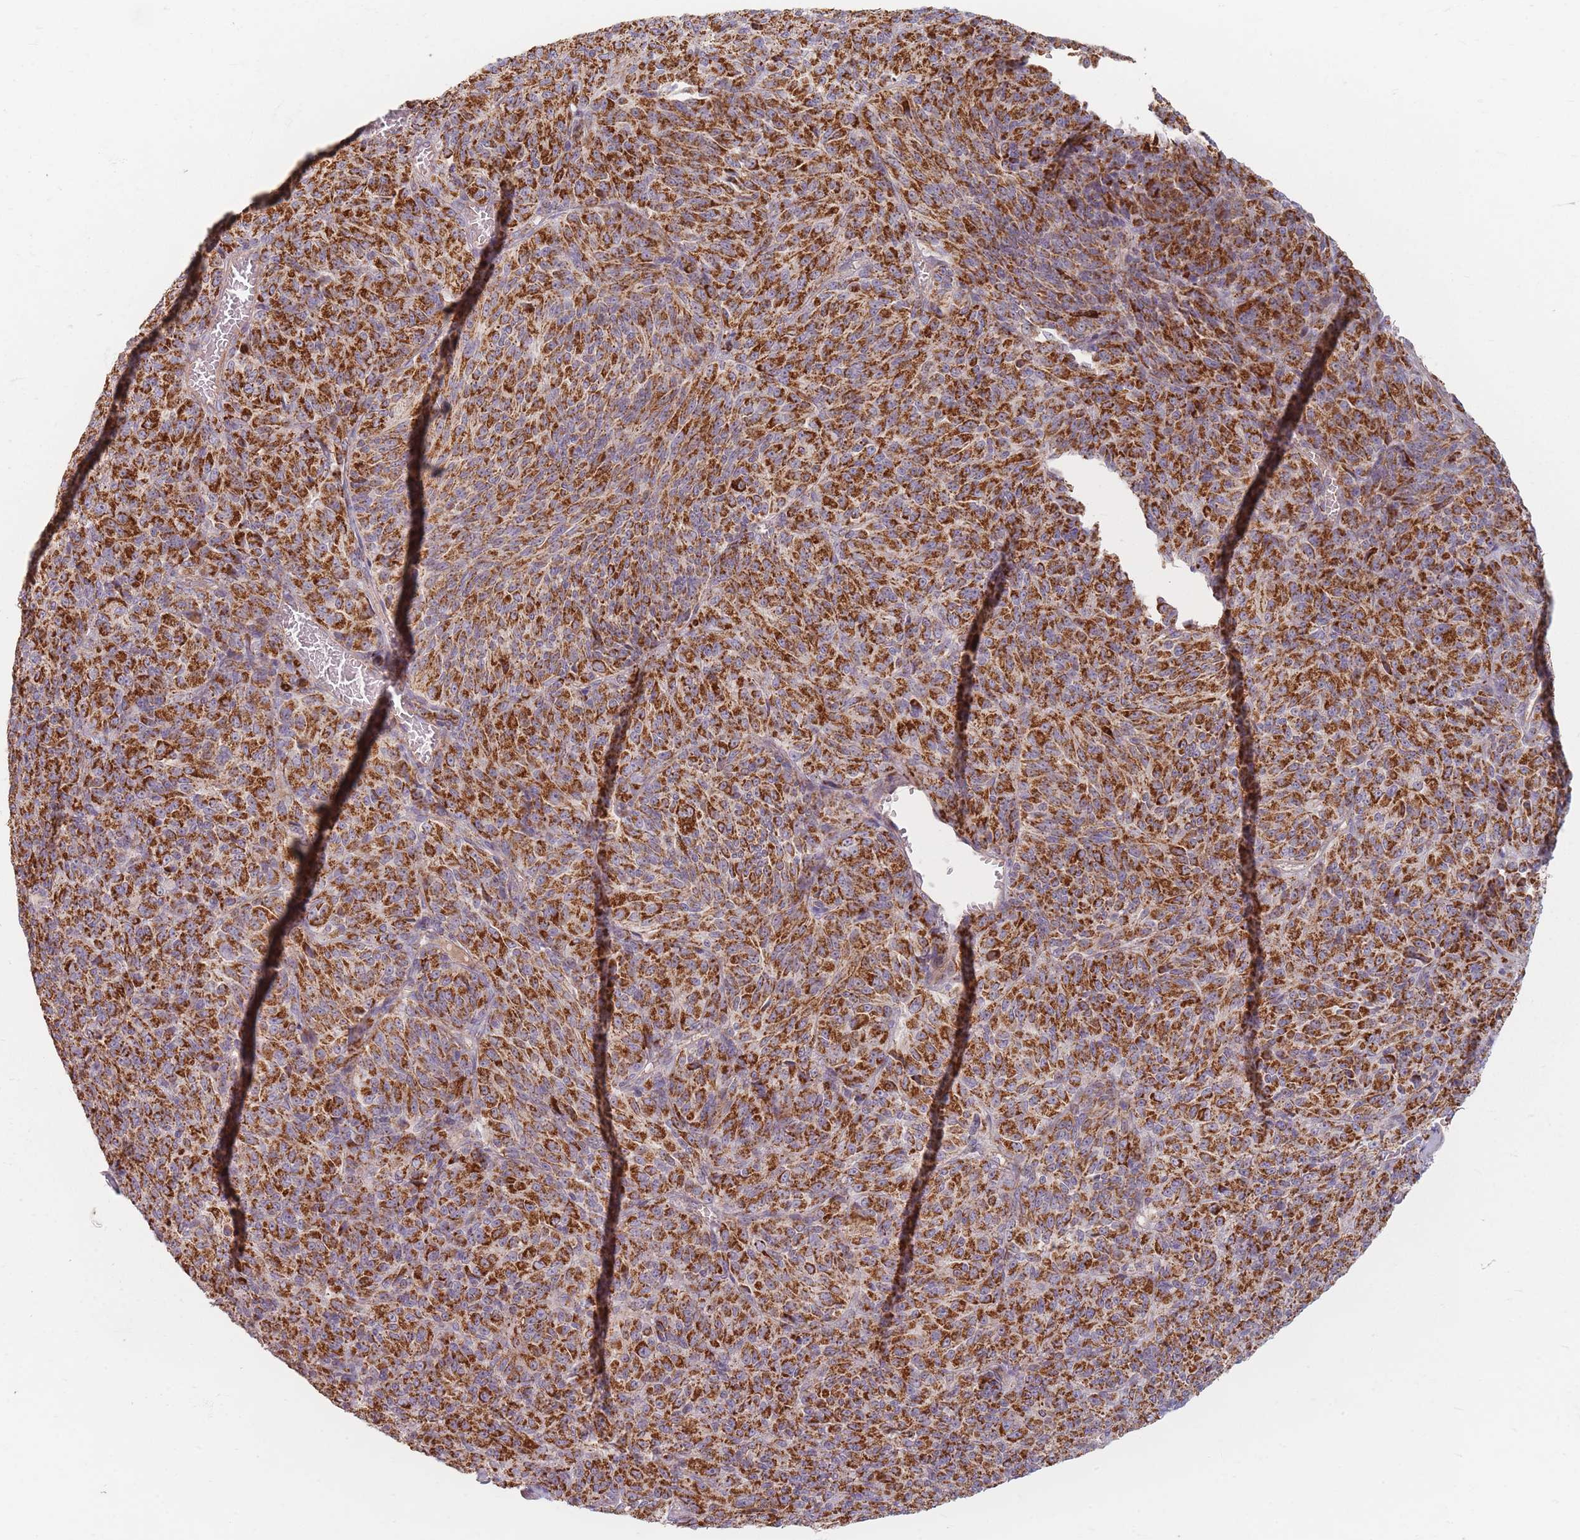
{"staining": {"intensity": "strong", "quantity": ">75%", "location": "cytoplasmic/membranous"}, "tissue": "melanoma", "cell_type": "Tumor cells", "image_type": "cancer", "snomed": [{"axis": "morphology", "description": "Malignant melanoma, Metastatic site"}, {"axis": "topography", "description": "Brain"}], "caption": "The image displays immunohistochemical staining of melanoma. There is strong cytoplasmic/membranous positivity is appreciated in approximately >75% of tumor cells.", "gene": "ESRP2", "patient": {"sex": "female", "age": 56}}